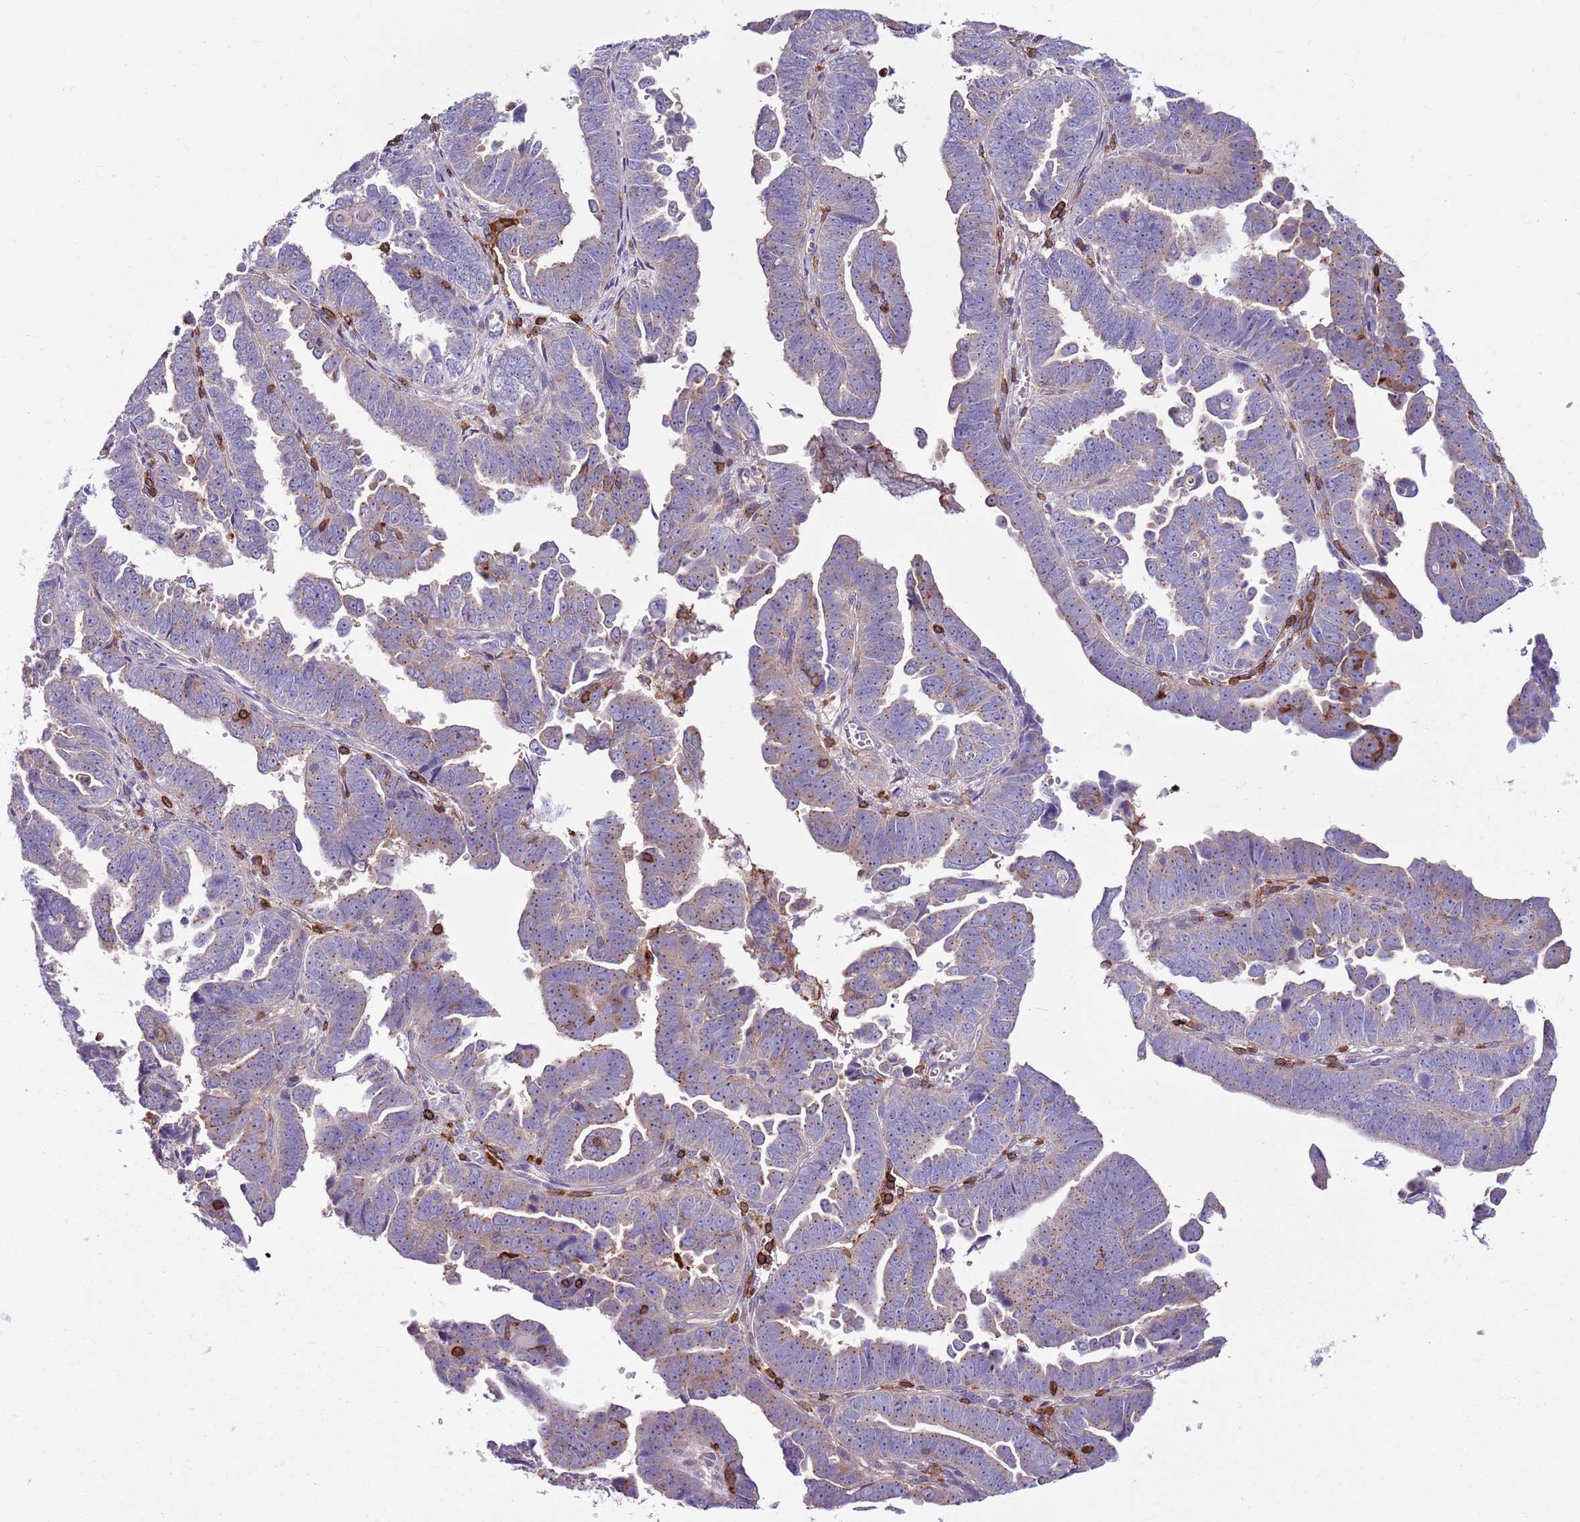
{"staining": {"intensity": "weak", "quantity": "<25%", "location": "cytoplasmic/membranous"}, "tissue": "endometrial cancer", "cell_type": "Tumor cells", "image_type": "cancer", "snomed": [{"axis": "morphology", "description": "Adenocarcinoma, NOS"}, {"axis": "topography", "description": "Endometrium"}], "caption": "Micrograph shows no protein staining in tumor cells of endometrial adenocarcinoma tissue.", "gene": "ZSWIM1", "patient": {"sex": "female", "age": 75}}